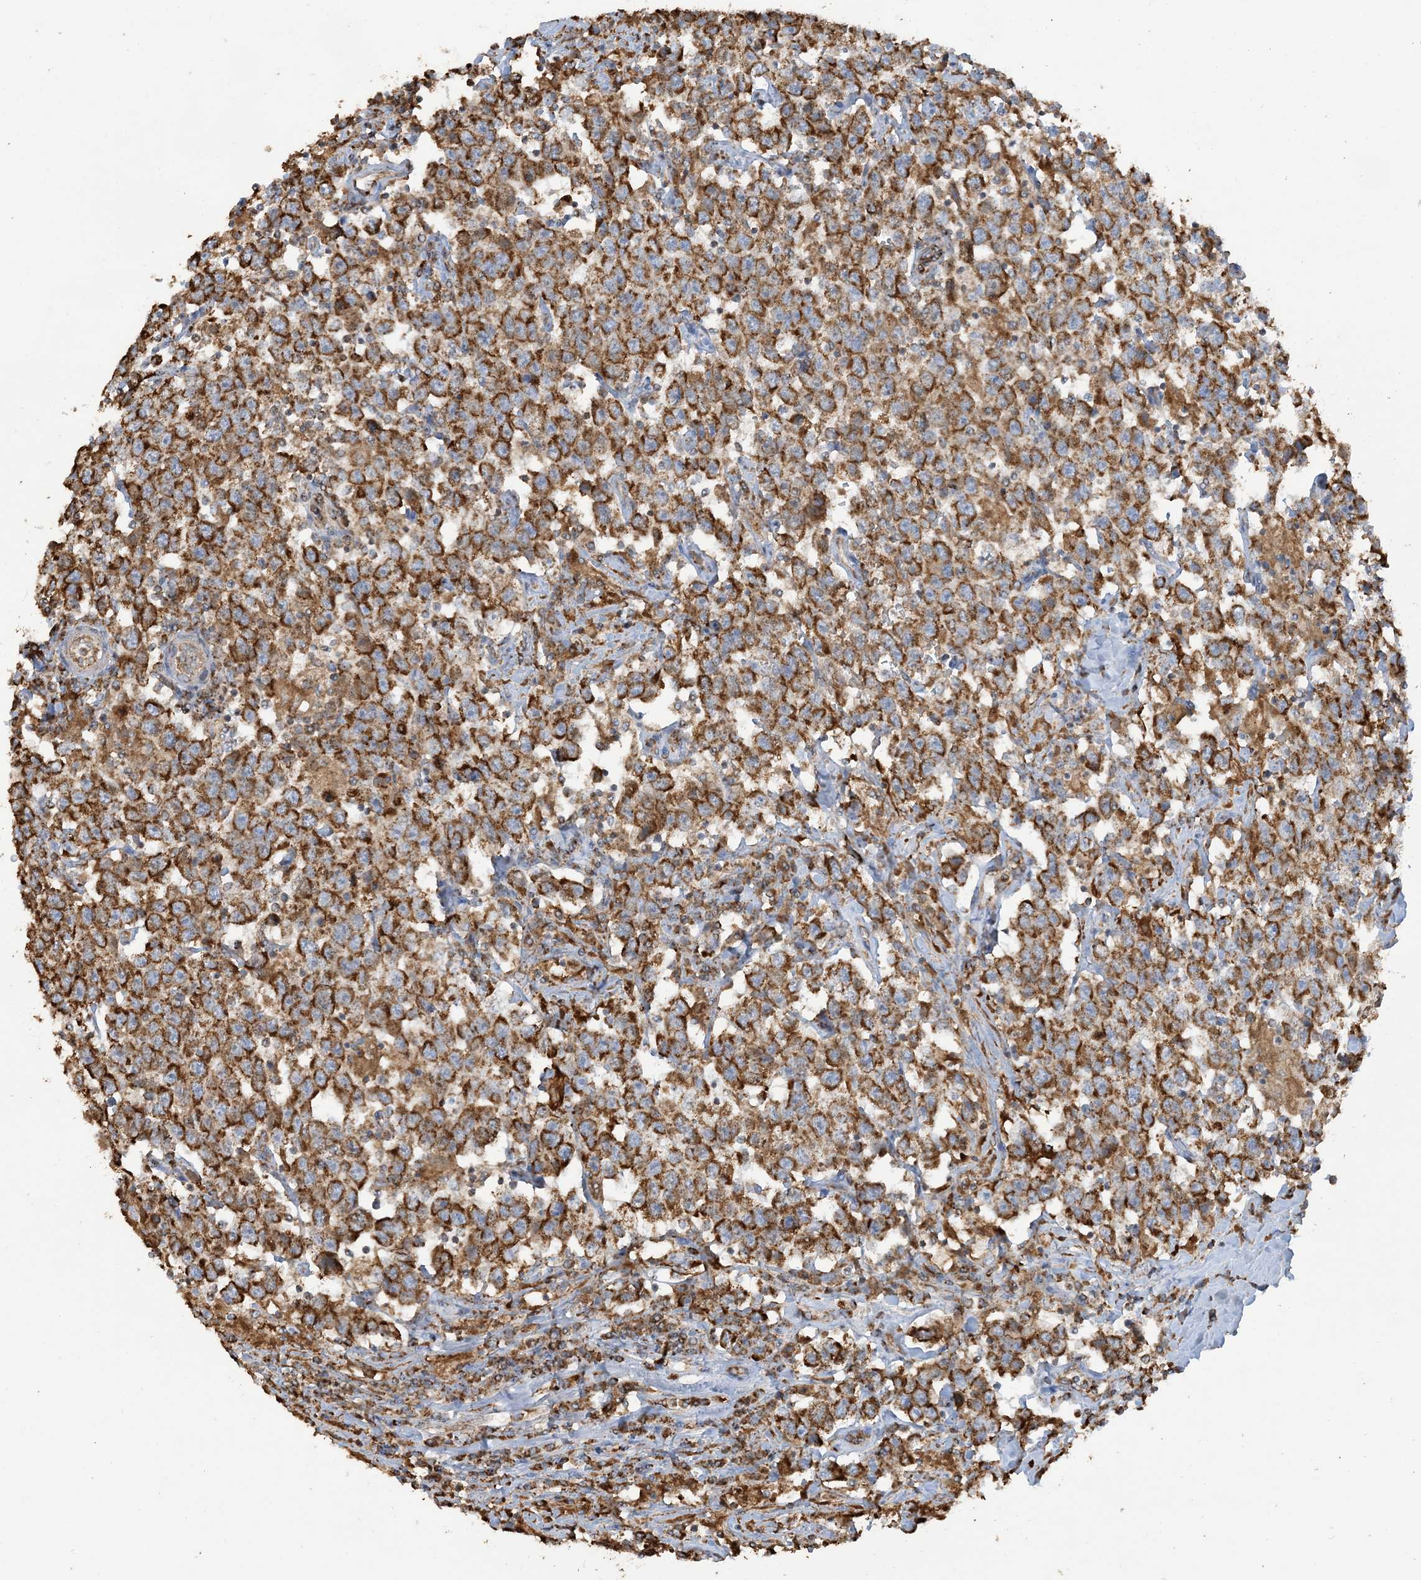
{"staining": {"intensity": "moderate", "quantity": ">75%", "location": "cytoplasmic/membranous"}, "tissue": "testis cancer", "cell_type": "Tumor cells", "image_type": "cancer", "snomed": [{"axis": "morphology", "description": "Seminoma, NOS"}, {"axis": "topography", "description": "Testis"}], "caption": "Protein expression analysis of human testis seminoma reveals moderate cytoplasmic/membranous expression in about >75% of tumor cells.", "gene": "AGA", "patient": {"sex": "male", "age": 41}}